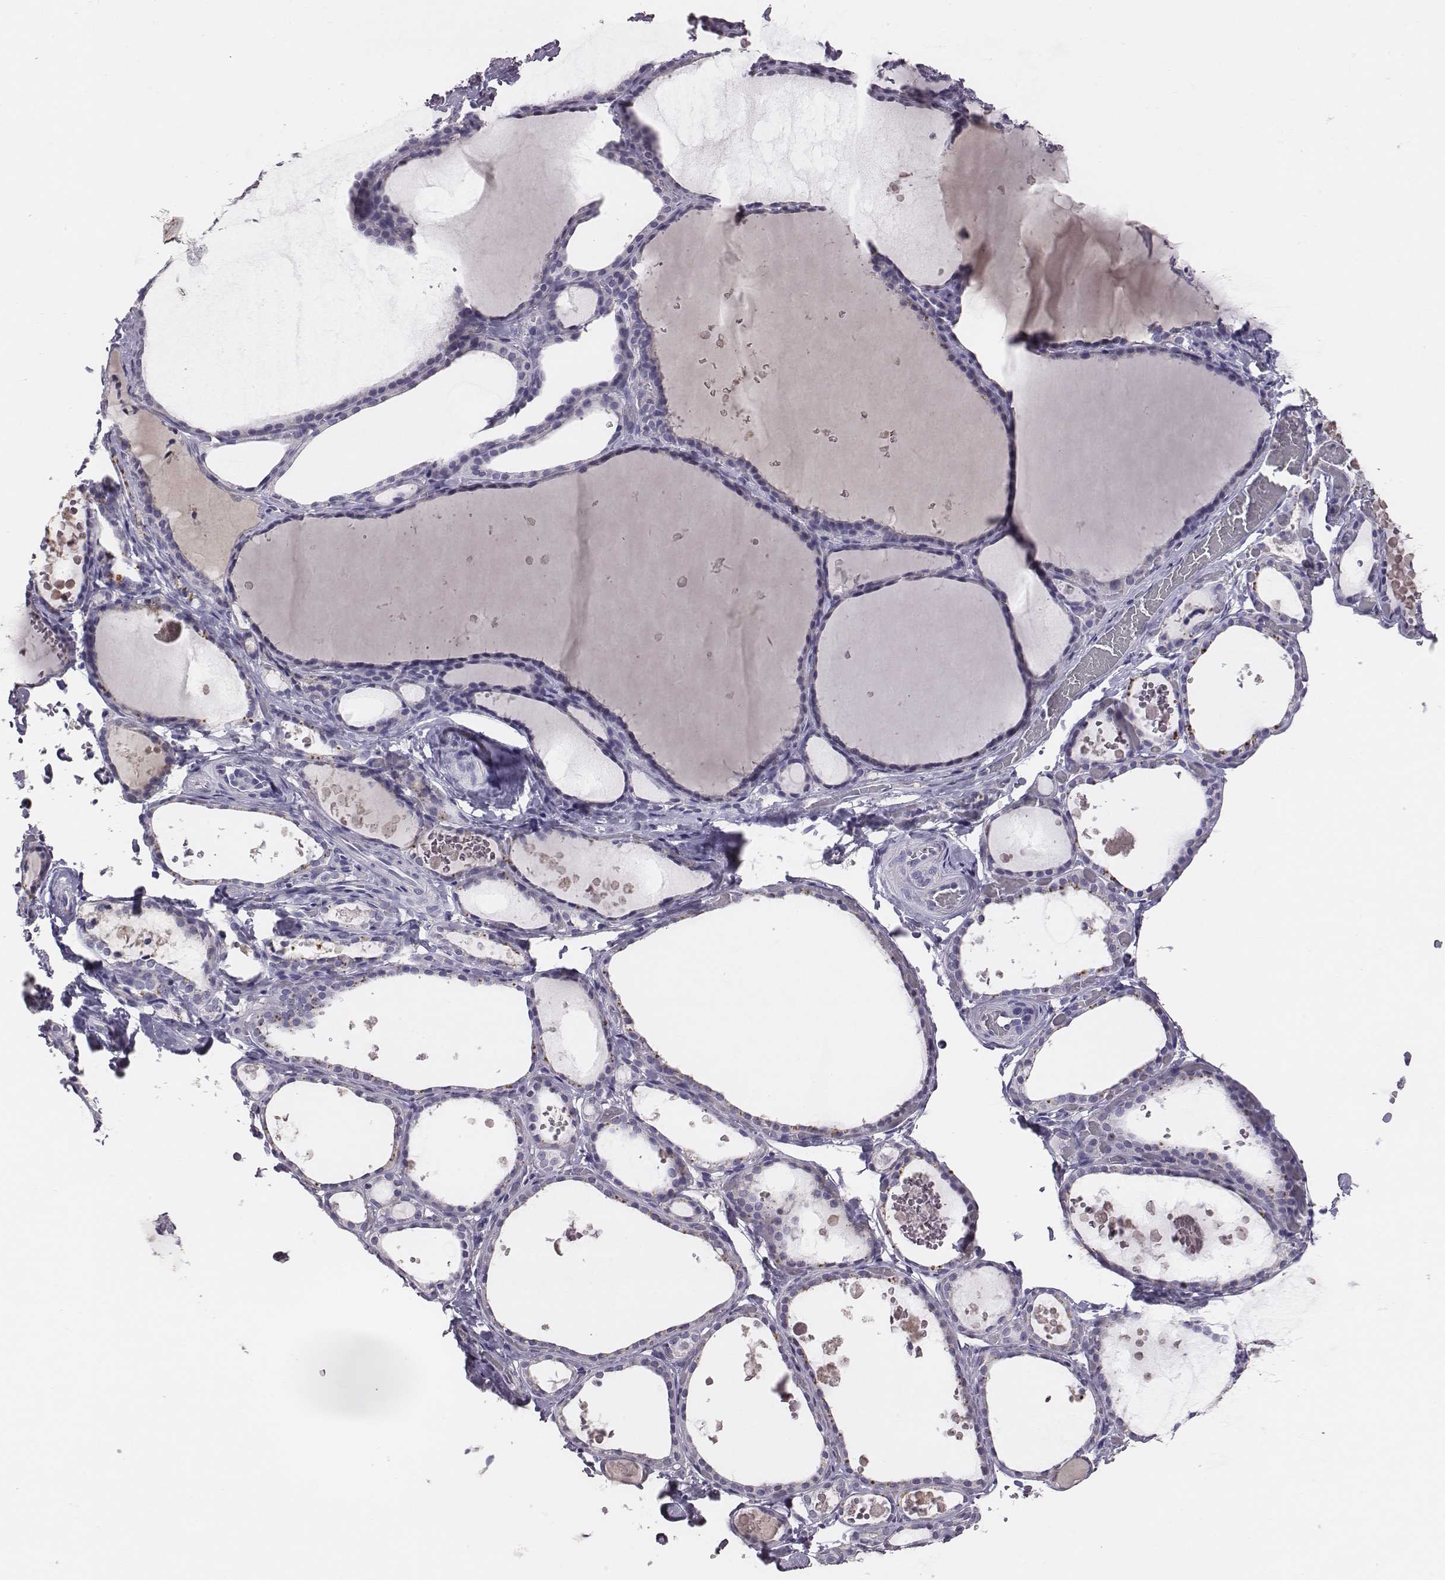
{"staining": {"intensity": "negative", "quantity": "none", "location": "none"}, "tissue": "thyroid gland", "cell_type": "Glandular cells", "image_type": "normal", "snomed": [{"axis": "morphology", "description": "Normal tissue, NOS"}, {"axis": "topography", "description": "Thyroid gland"}], "caption": "Glandular cells show no significant protein positivity in unremarkable thyroid gland. (DAB (3,3'-diaminobenzidine) IHC with hematoxylin counter stain).", "gene": "EN1", "patient": {"sex": "female", "age": 56}}